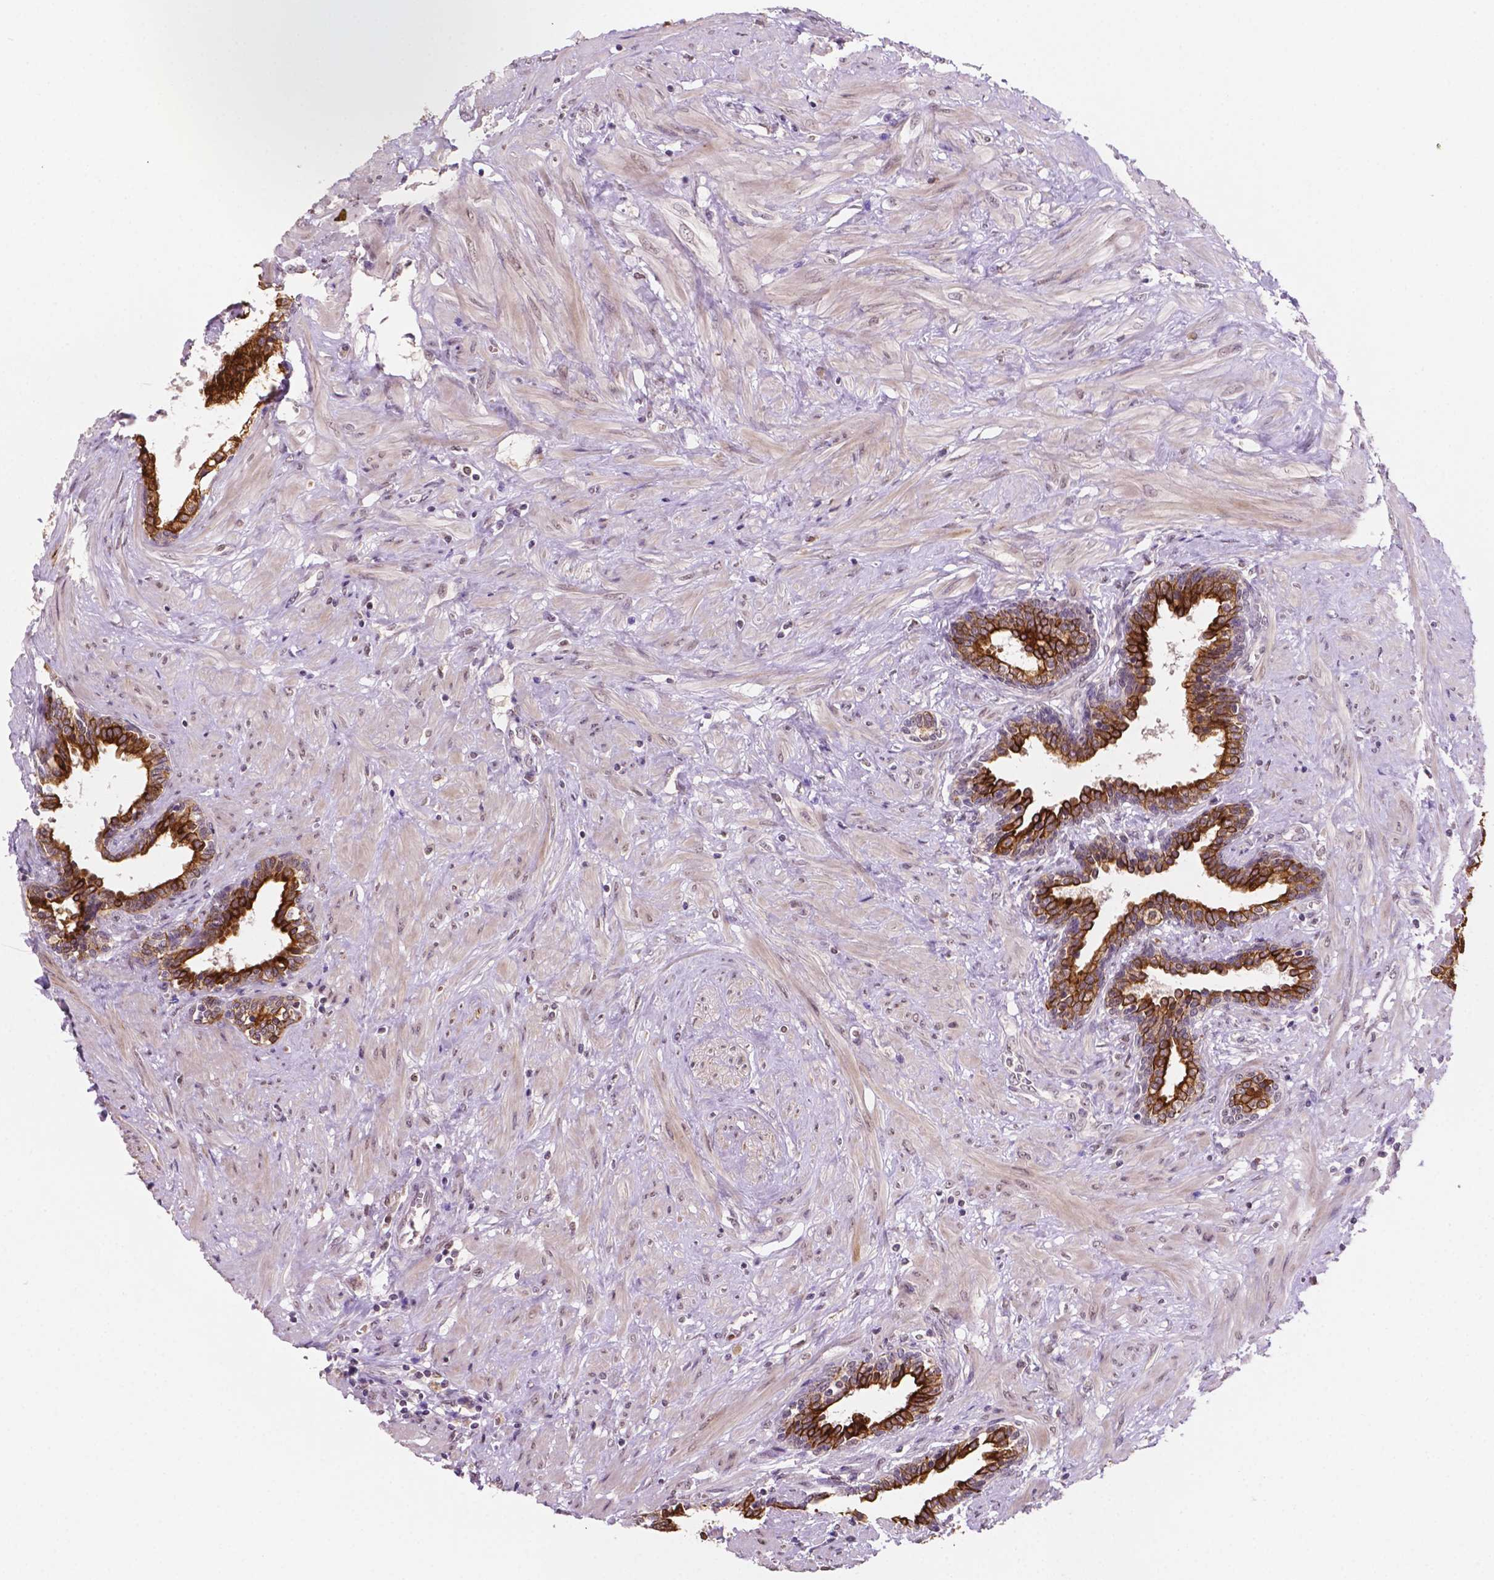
{"staining": {"intensity": "strong", "quantity": ">75%", "location": "cytoplasmic/membranous"}, "tissue": "prostate", "cell_type": "Glandular cells", "image_type": "normal", "snomed": [{"axis": "morphology", "description": "Normal tissue, NOS"}, {"axis": "topography", "description": "Prostate"}], "caption": "Protein expression analysis of normal prostate exhibits strong cytoplasmic/membranous positivity in about >75% of glandular cells.", "gene": "SHLD3", "patient": {"sex": "male", "age": 55}}